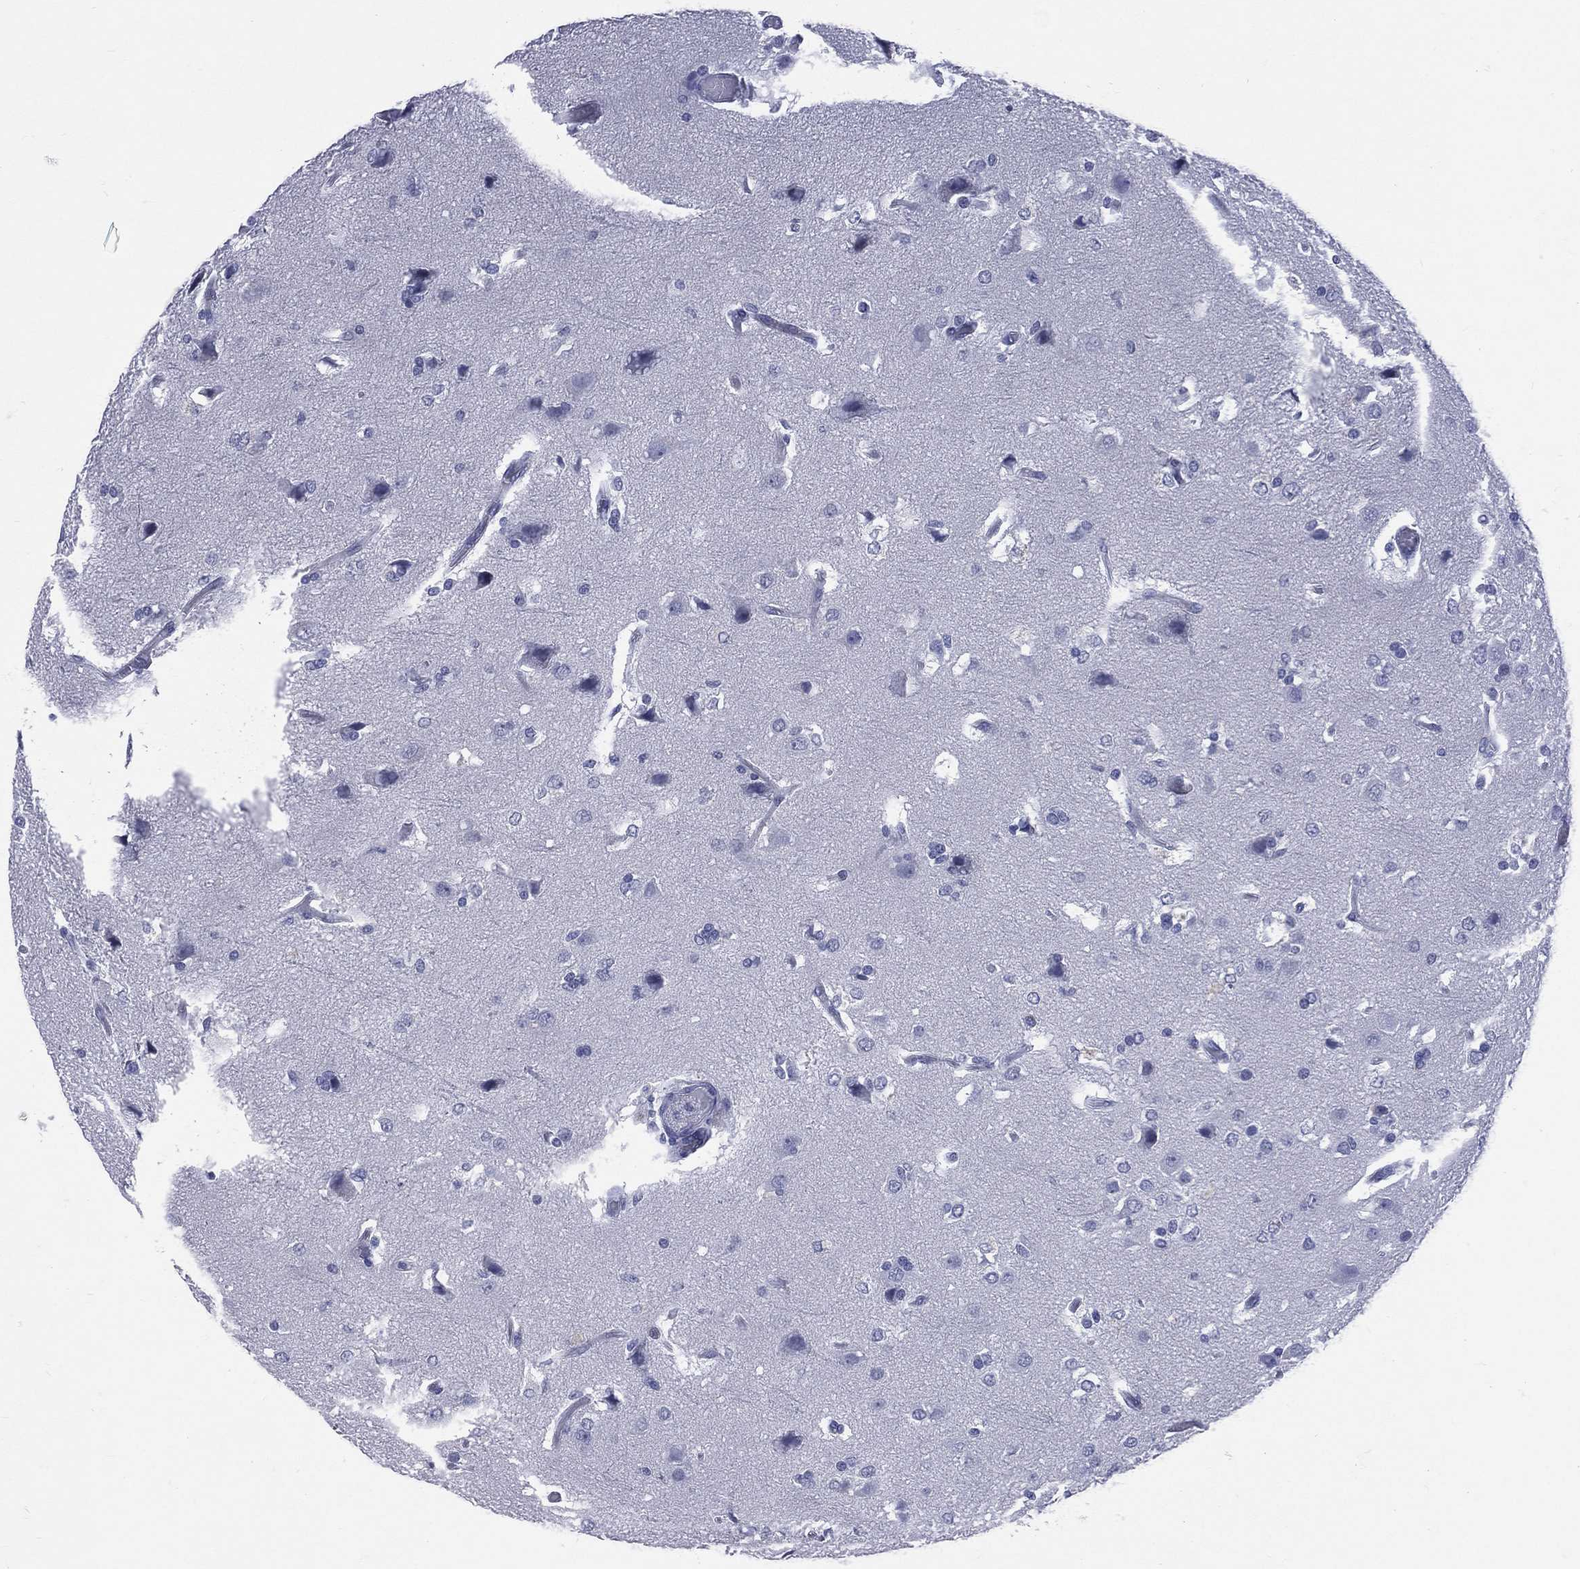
{"staining": {"intensity": "negative", "quantity": "none", "location": "none"}, "tissue": "glioma", "cell_type": "Tumor cells", "image_type": "cancer", "snomed": [{"axis": "morphology", "description": "Glioma, malignant, High grade"}, {"axis": "topography", "description": "Brain"}], "caption": "This is an immunohistochemistry photomicrograph of glioma. There is no expression in tumor cells.", "gene": "MLLT10", "patient": {"sex": "female", "age": 63}}